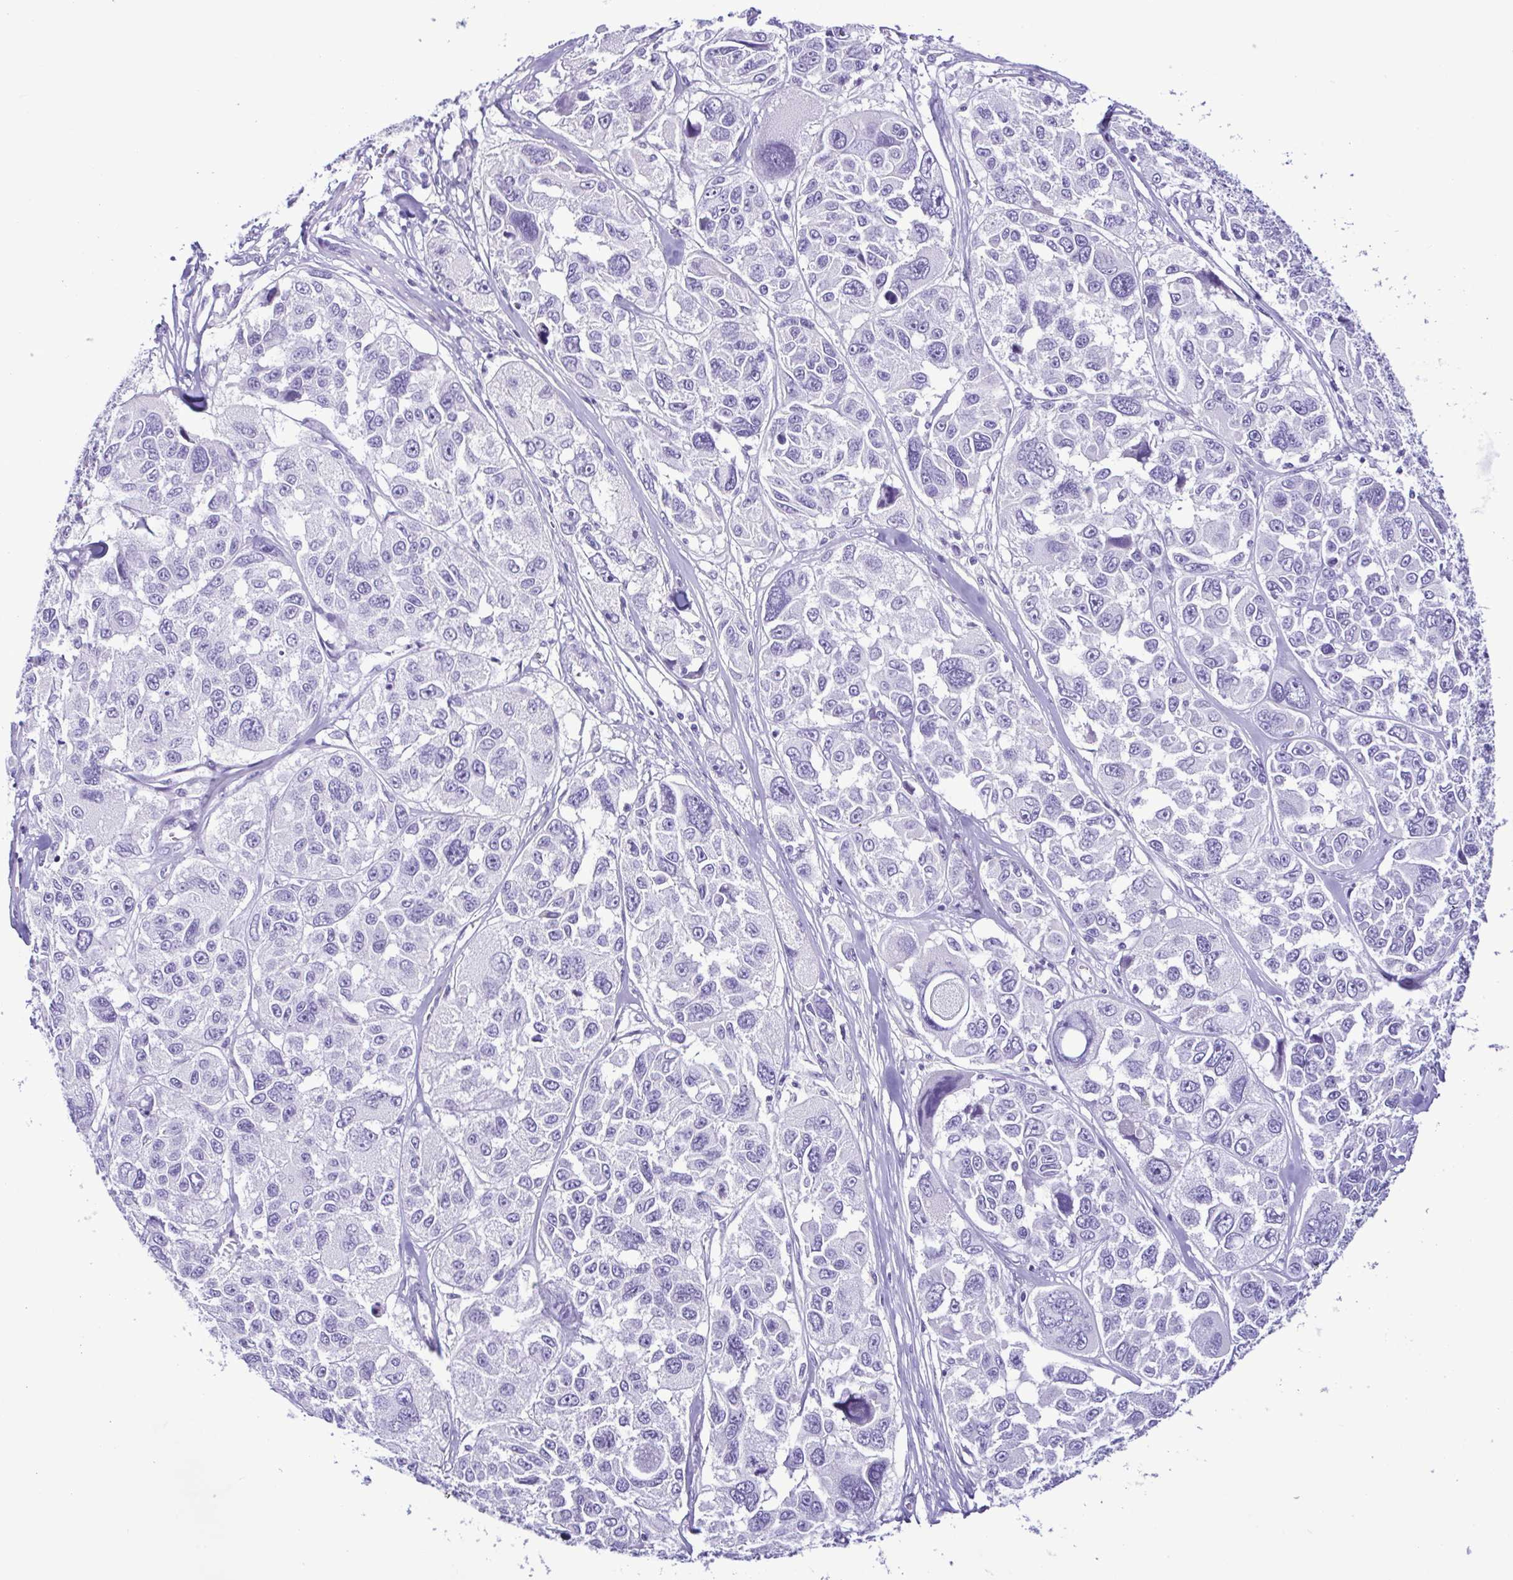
{"staining": {"intensity": "negative", "quantity": "none", "location": "none"}, "tissue": "melanoma", "cell_type": "Tumor cells", "image_type": "cancer", "snomed": [{"axis": "morphology", "description": "Malignant melanoma, NOS"}, {"axis": "topography", "description": "Skin"}], "caption": "This histopathology image is of melanoma stained with immunohistochemistry (IHC) to label a protein in brown with the nuclei are counter-stained blue. There is no positivity in tumor cells.", "gene": "SPATA16", "patient": {"sex": "female", "age": 66}}